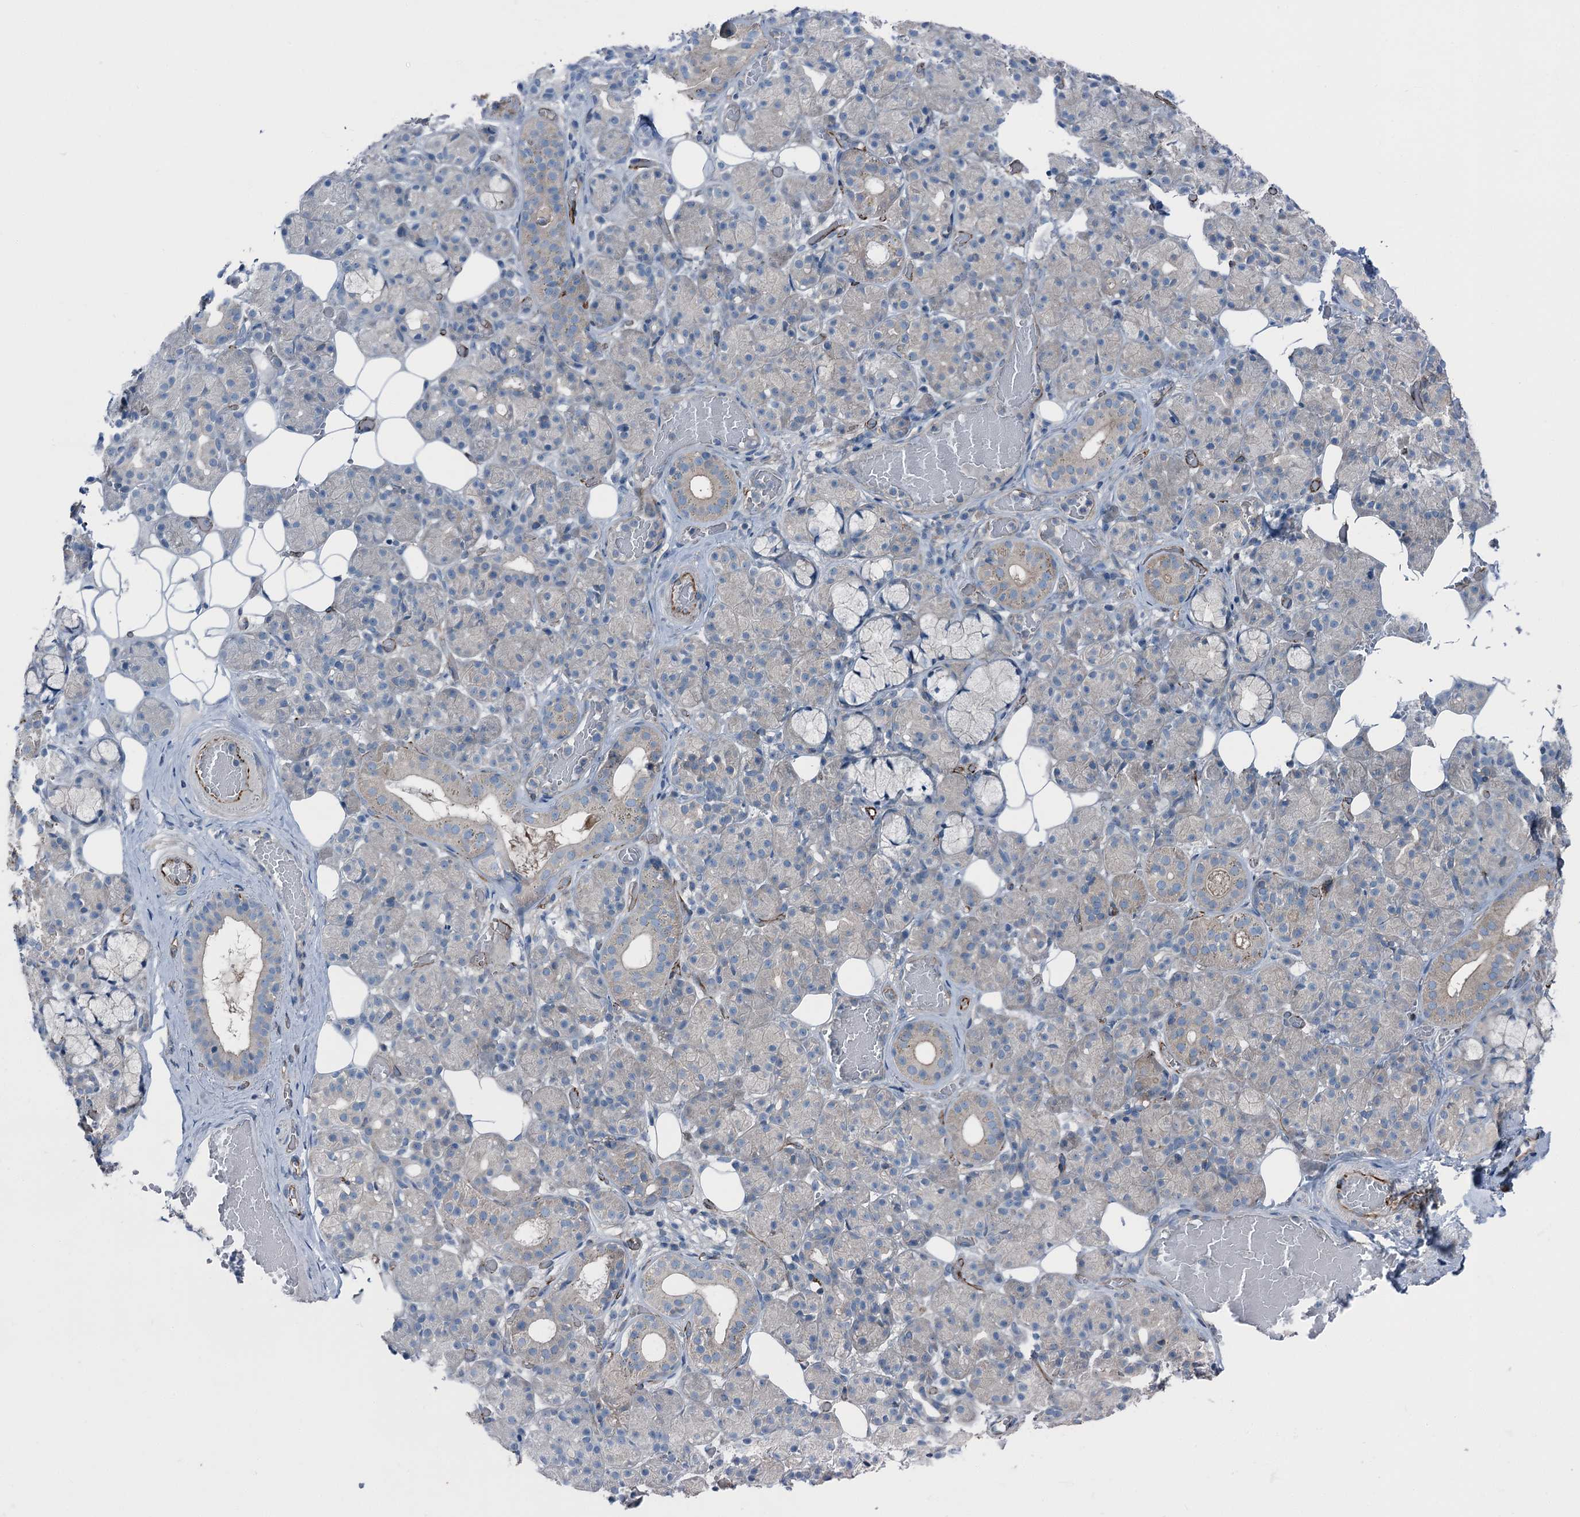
{"staining": {"intensity": "weak", "quantity": "<25%", "location": "cytoplasmic/membranous"}, "tissue": "salivary gland", "cell_type": "Glandular cells", "image_type": "normal", "snomed": [{"axis": "morphology", "description": "Normal tissue, NOS"}, {"axis": "topography", "description": "Salivary gland"}], "caption": "DAB (3,3'-diaminobenzidine) immunohistochemical staining of unremarkable human salivary gland displays no significant expression in glandular cells.", "gene": "AXL", "patient": {"sex": "male", "age": 63}}